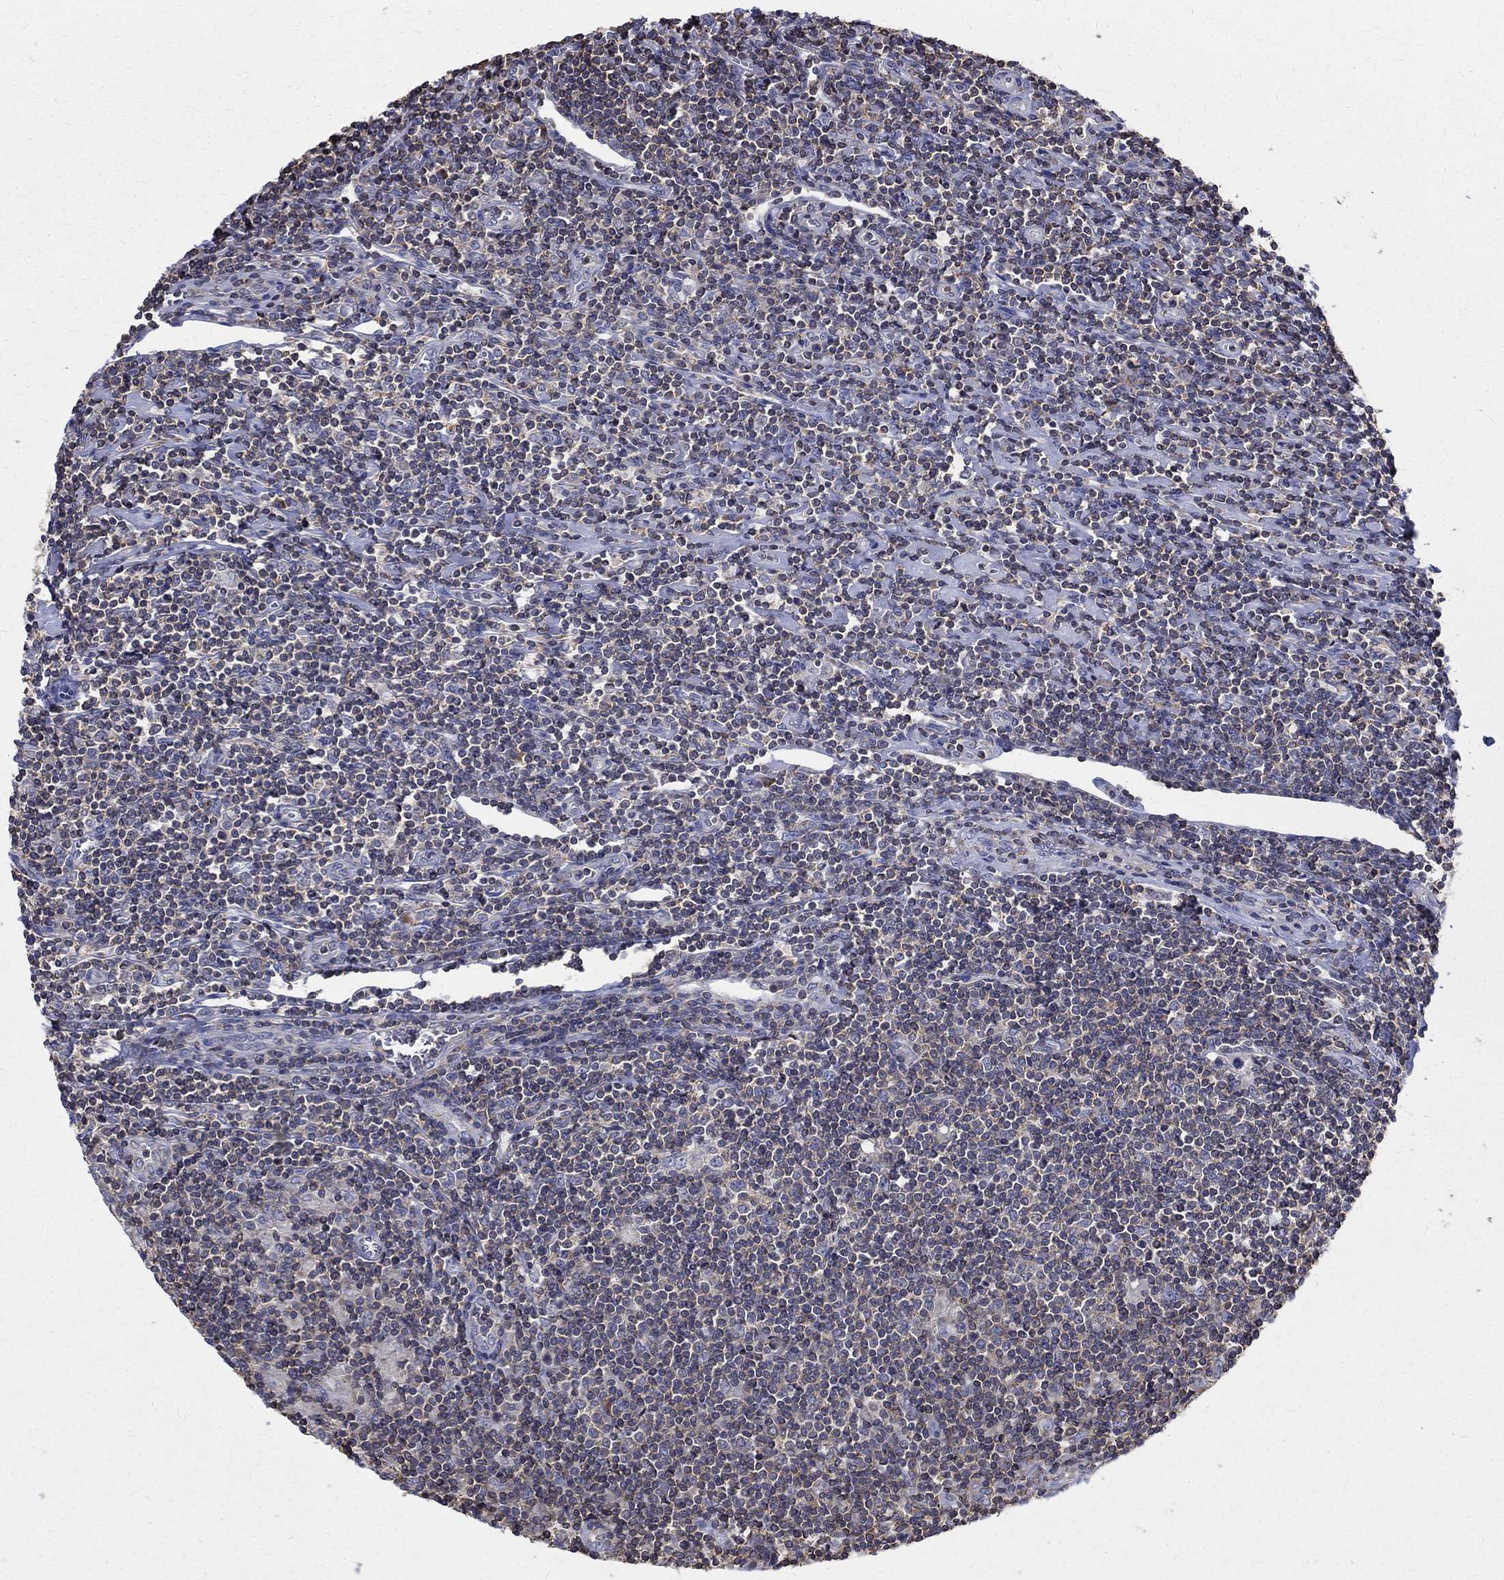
{"staining": {"intensity": "negative", "quantity": "none", "location": "none"}, "tissue": "lymphoma", "cell_type": "Tumor cells", "image_type": "cancer", "snomed": [{"axis": "morphology", "description": "Hodgkin's disease, NOS"}, {"axis": "topography", "description": "Lymph node"}], "caption": "Immunohistochemistry histopathology image of neoplastic tissue: Hodgkin's disease stained with DAB (3,3'-diaminobenzidine) demonstrates no significant protein expression in tumor cells.", "gene": "AGAP2", "patient": {"sex": "male", "age": 40}}